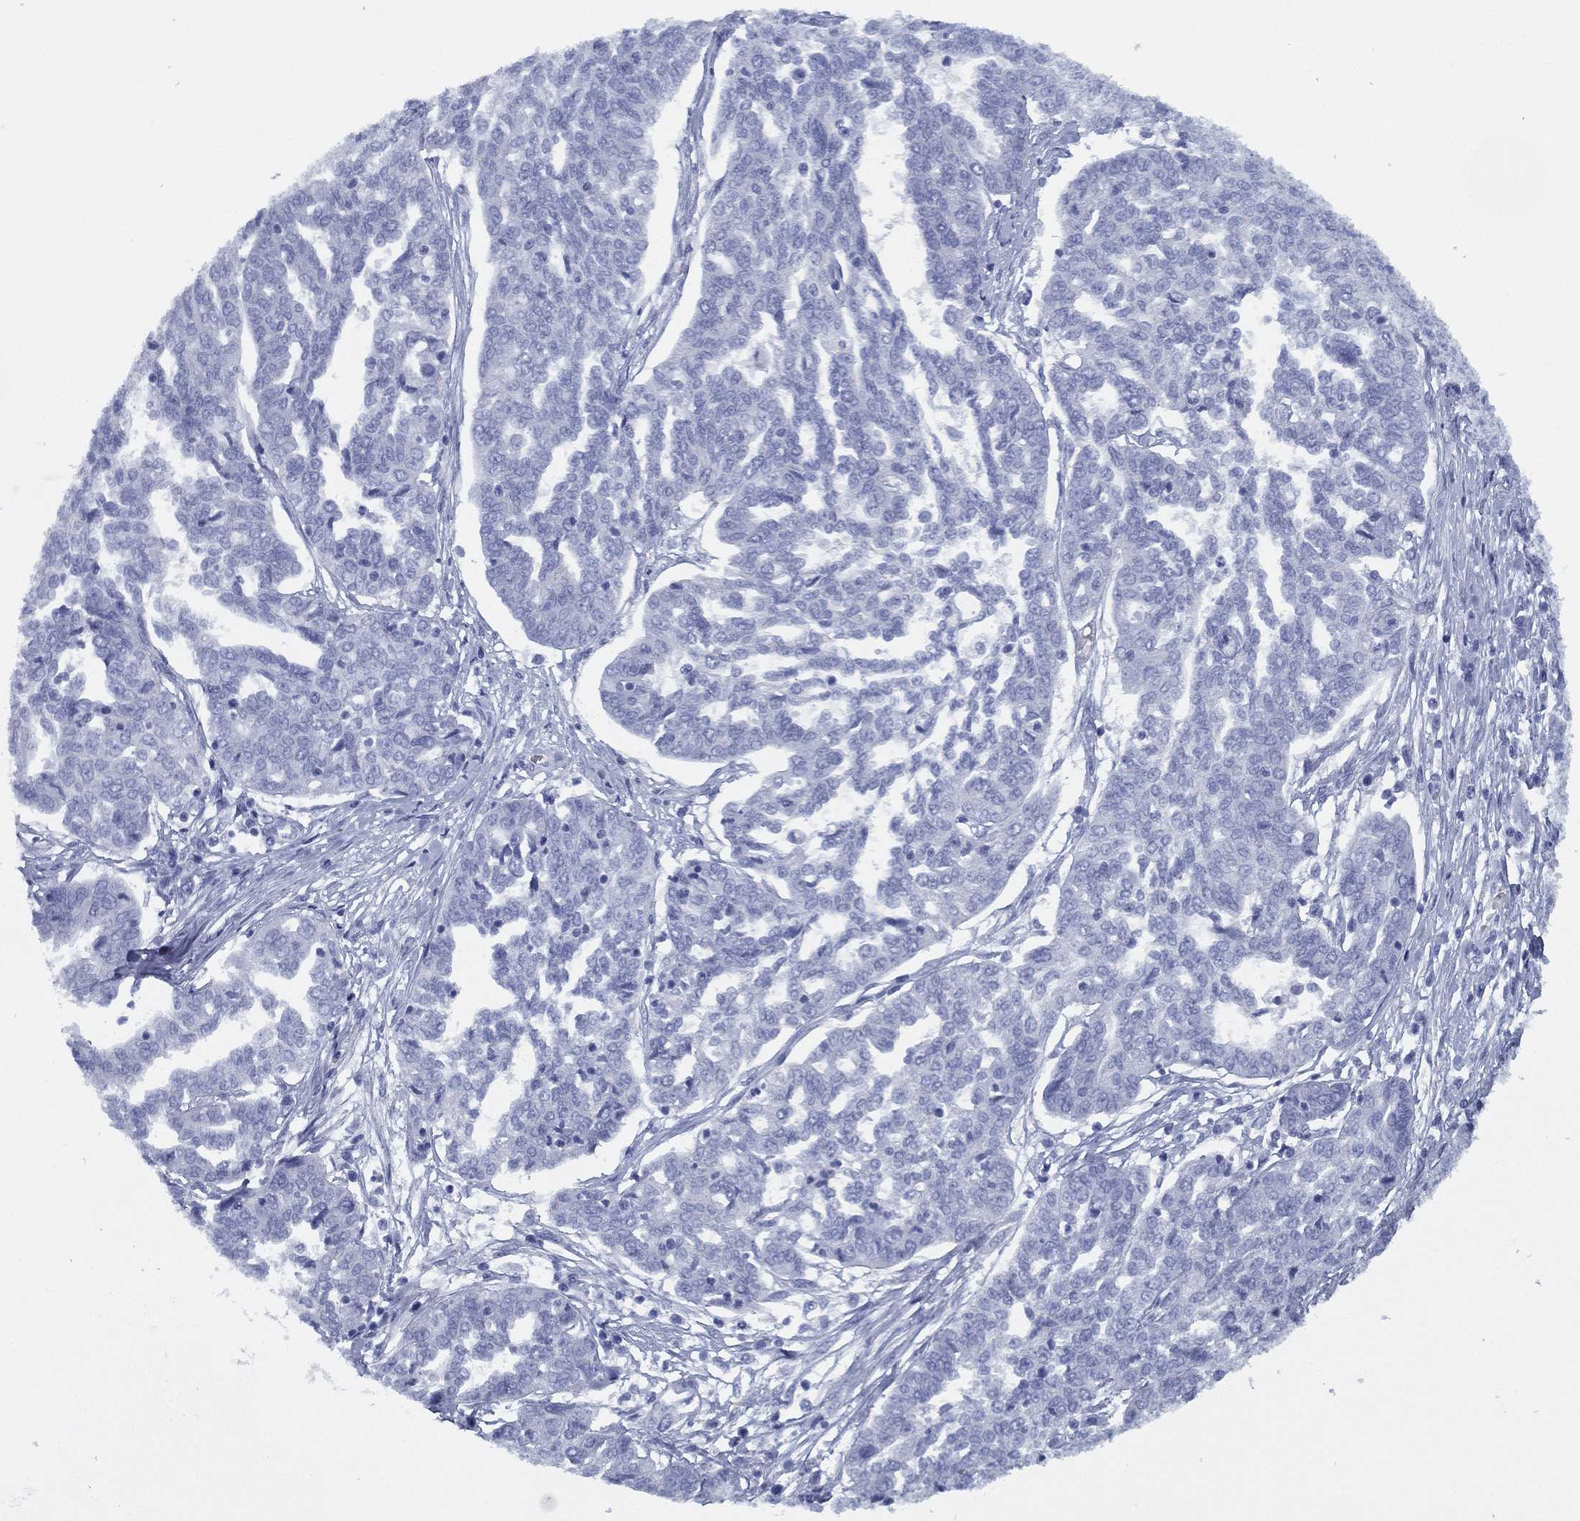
{"staining": {"intensity": "negative", "quantity": "none", "location": "none"}, "tissue": "ovarian cancer", "cell_type": "Tumor cells", "image_type": "cancer", "snomed": [{"axis": "morphology", "description": "Cystadenocarcinoma, serous, NOS"}, {"axis": "topography", "description": "Ovary"}], "caption": "A high-resolution micrograph shows immunohistochemistry (IHC) staining of ovarian serous cystadenocarcinoma, which reveals no significant expression in tumor cells.", "gene": "TMEM252", "patient": {"sex": "female", "age": 67}}